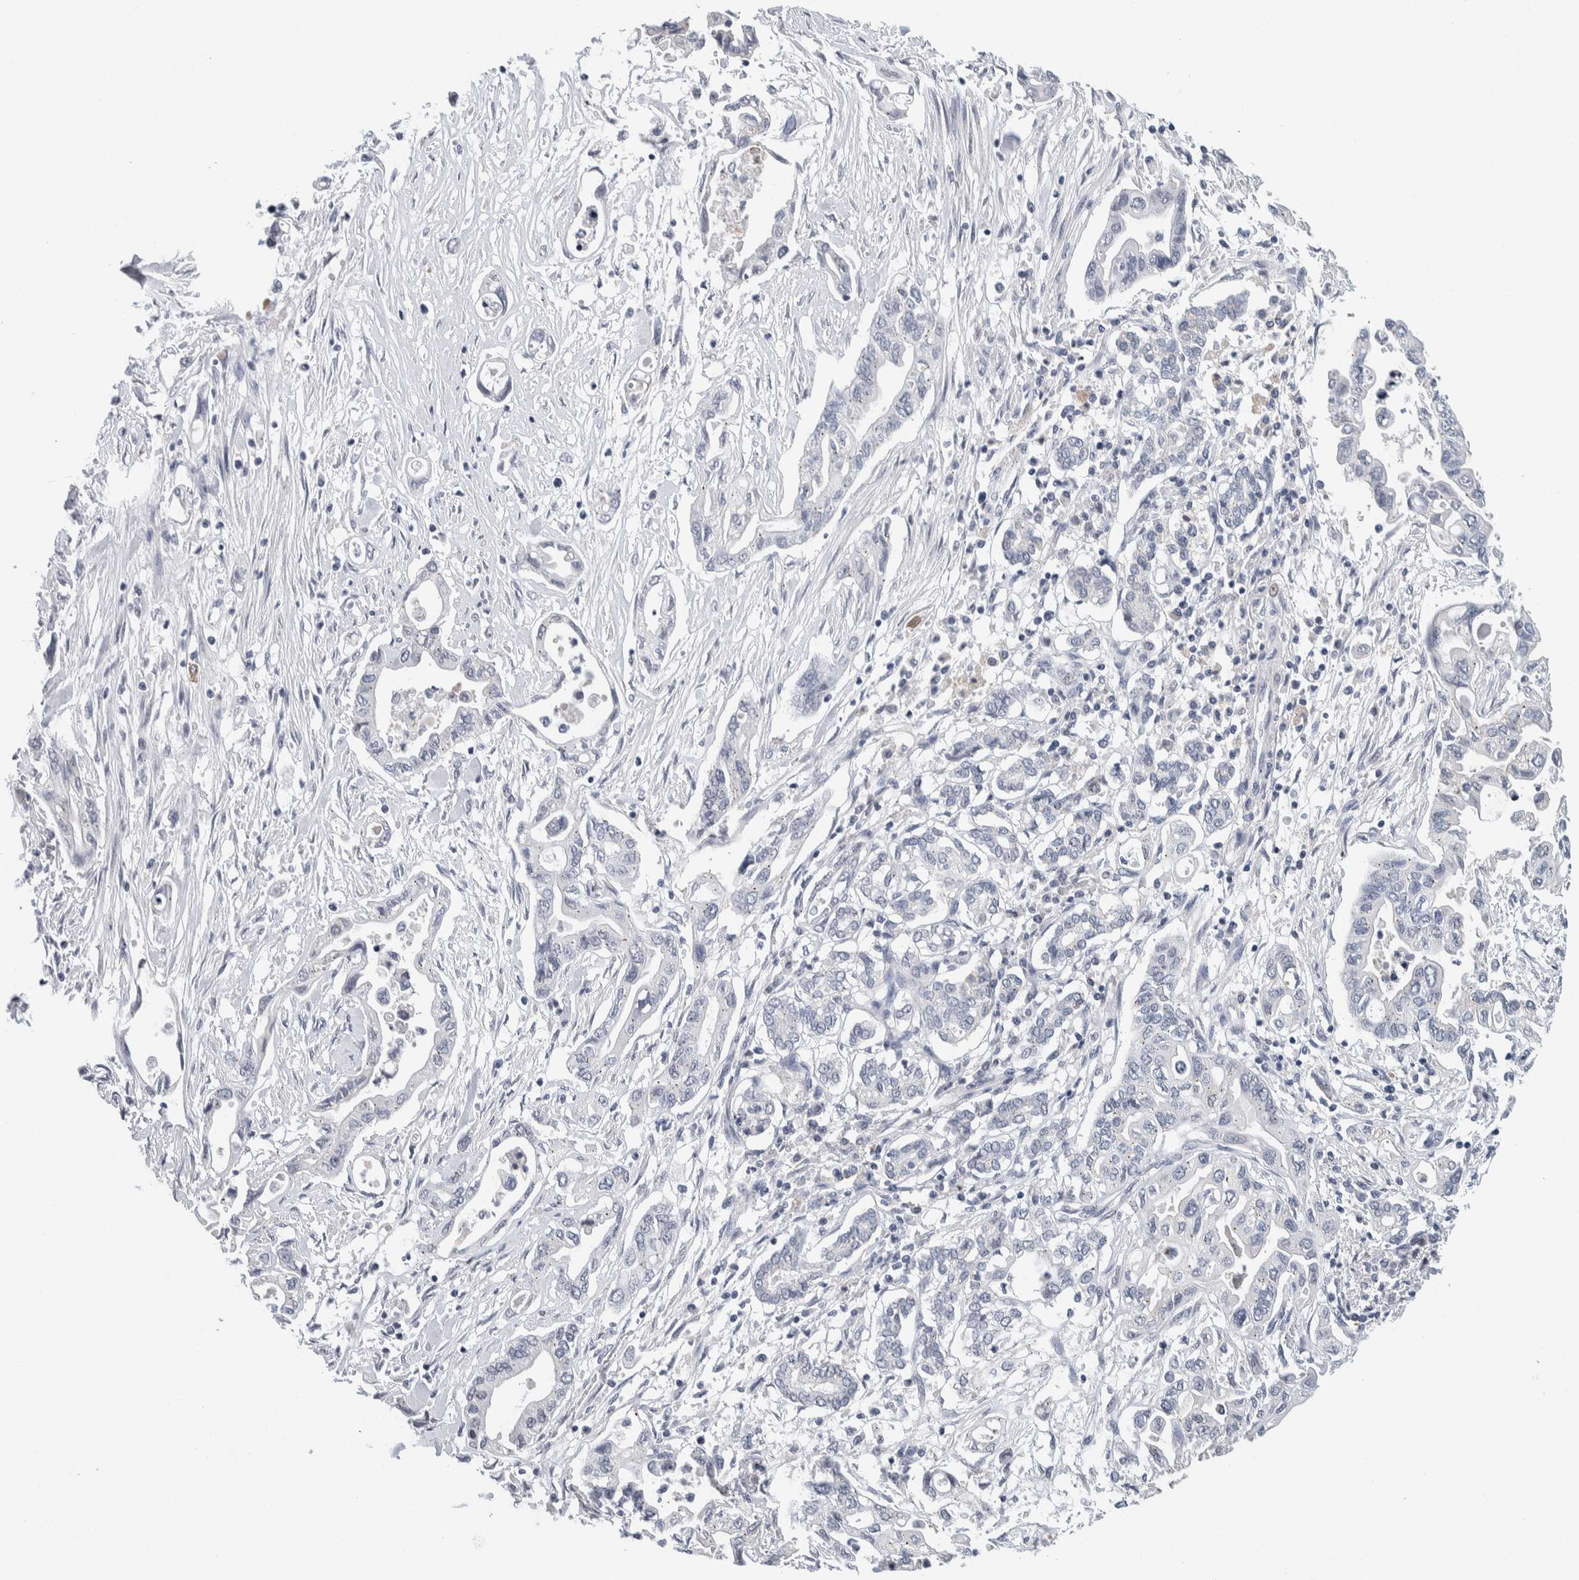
{"staining": {"intensity": "negative", "quantity": "none", "location": "none"}, "tissue": "pancreatic cancer", "cell_type": "Tumor cells", "image_type": "cancer", "snomed": [{"axis": "morphology", "description": "Adenocarcinoma, NOS"}, {"axis": "topography", "description": "Pancreas"}], "caption": "Tumor cells show no significant positivity in pancreatic adenocarcinoma.", "gene": "SCN2A", "patient": {"sex": "female", "age": 57}}